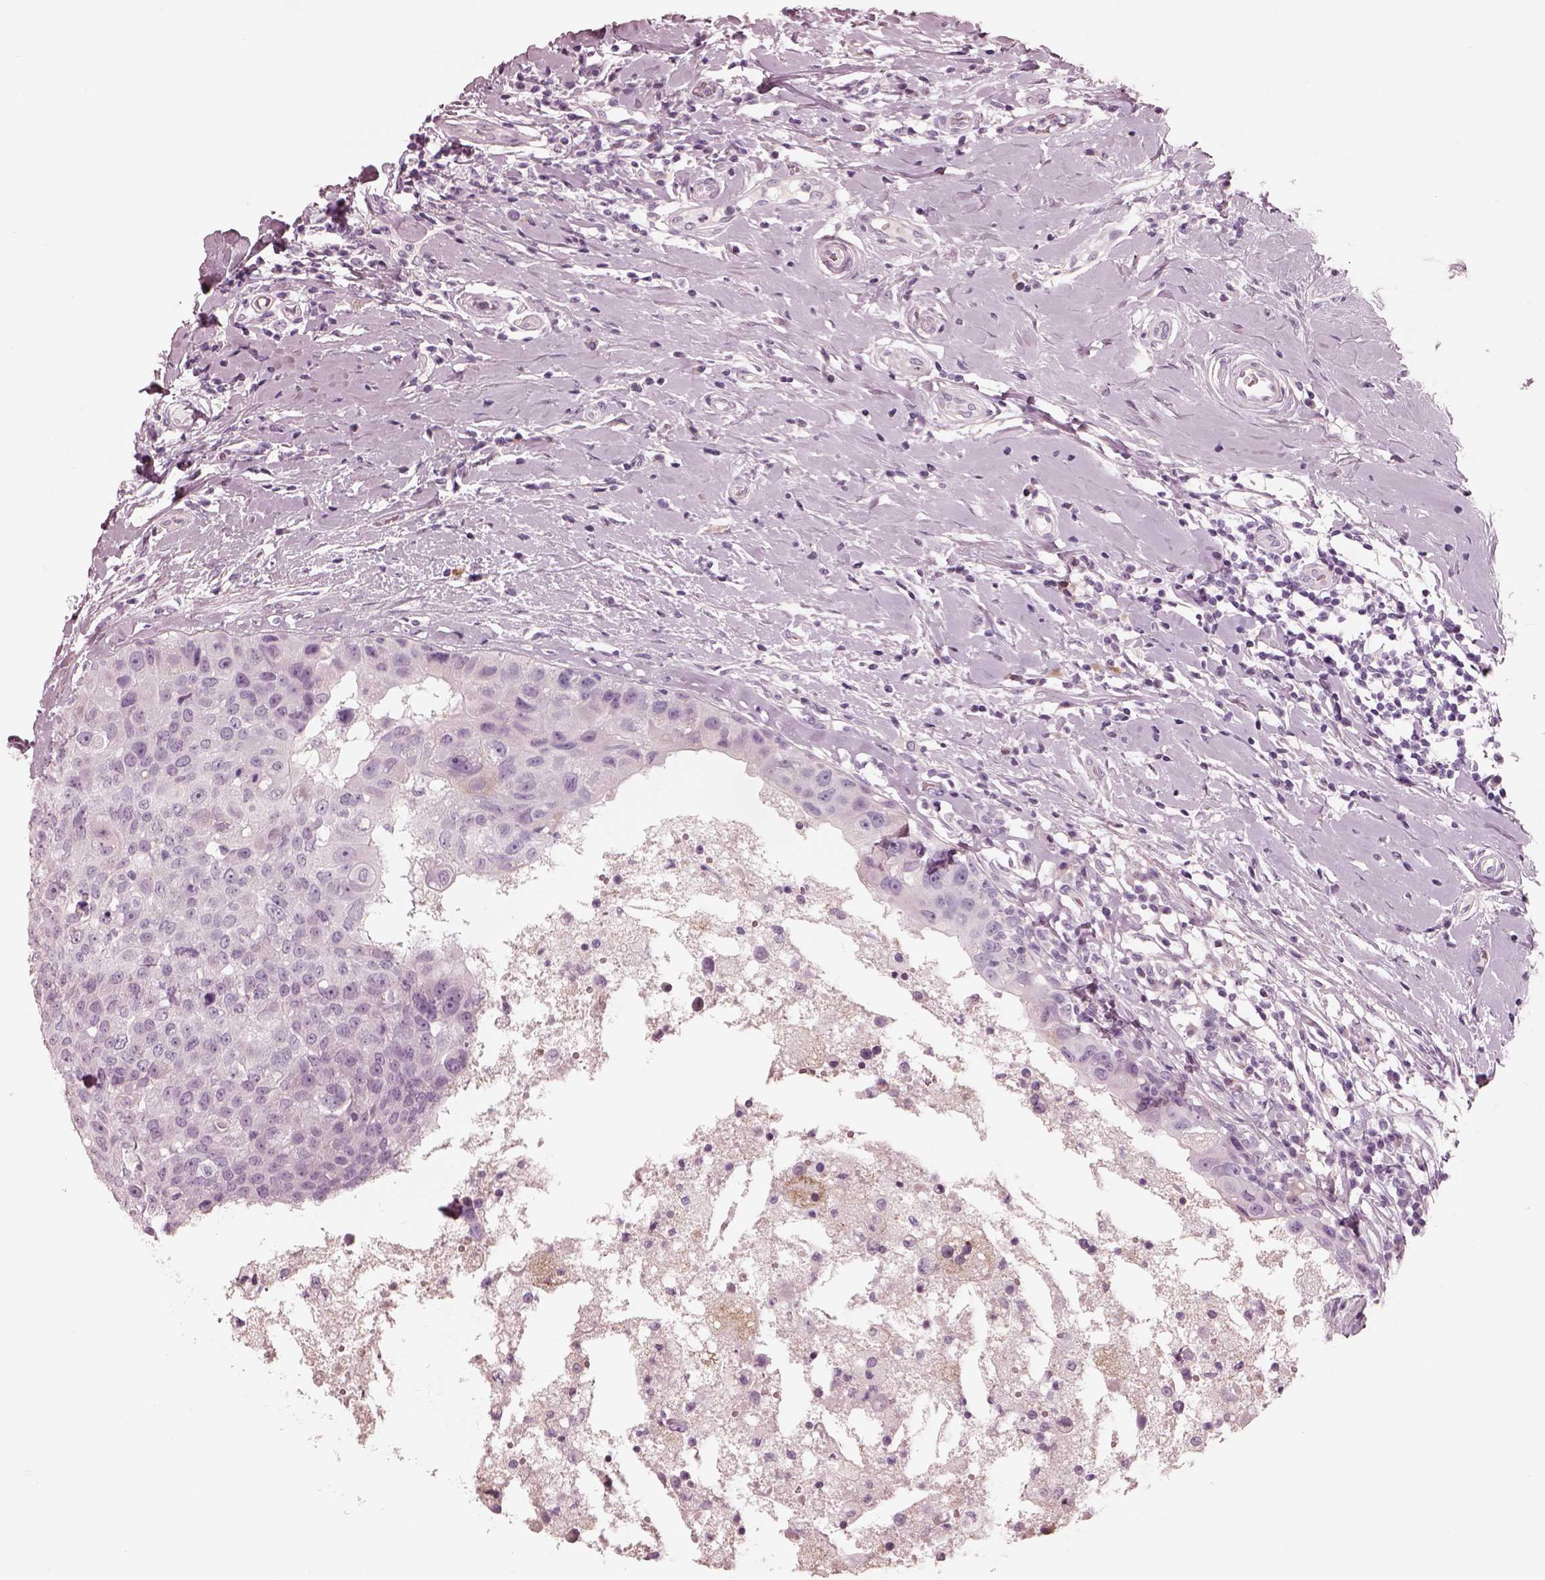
{"staining": {"intensity": "negative", "quantity": "none", "location": "none"}, "tissue": "breast cancer", "cell_type": "Tumor cells", "image_type": "cancer", "snomed": [{"axis": "morphology", "description": "Duct carcinoma"}, {"axis": "topography", "description": "Breast"}], "caption": "An immunohistochemistry image of breast infiltrating ductal carcinoma is shown. There is no staining in tumor cells of breast infiltrating ductal carcinoma.", "gene": "CADM2", "patient": {"sex": "female", "age": 27}}